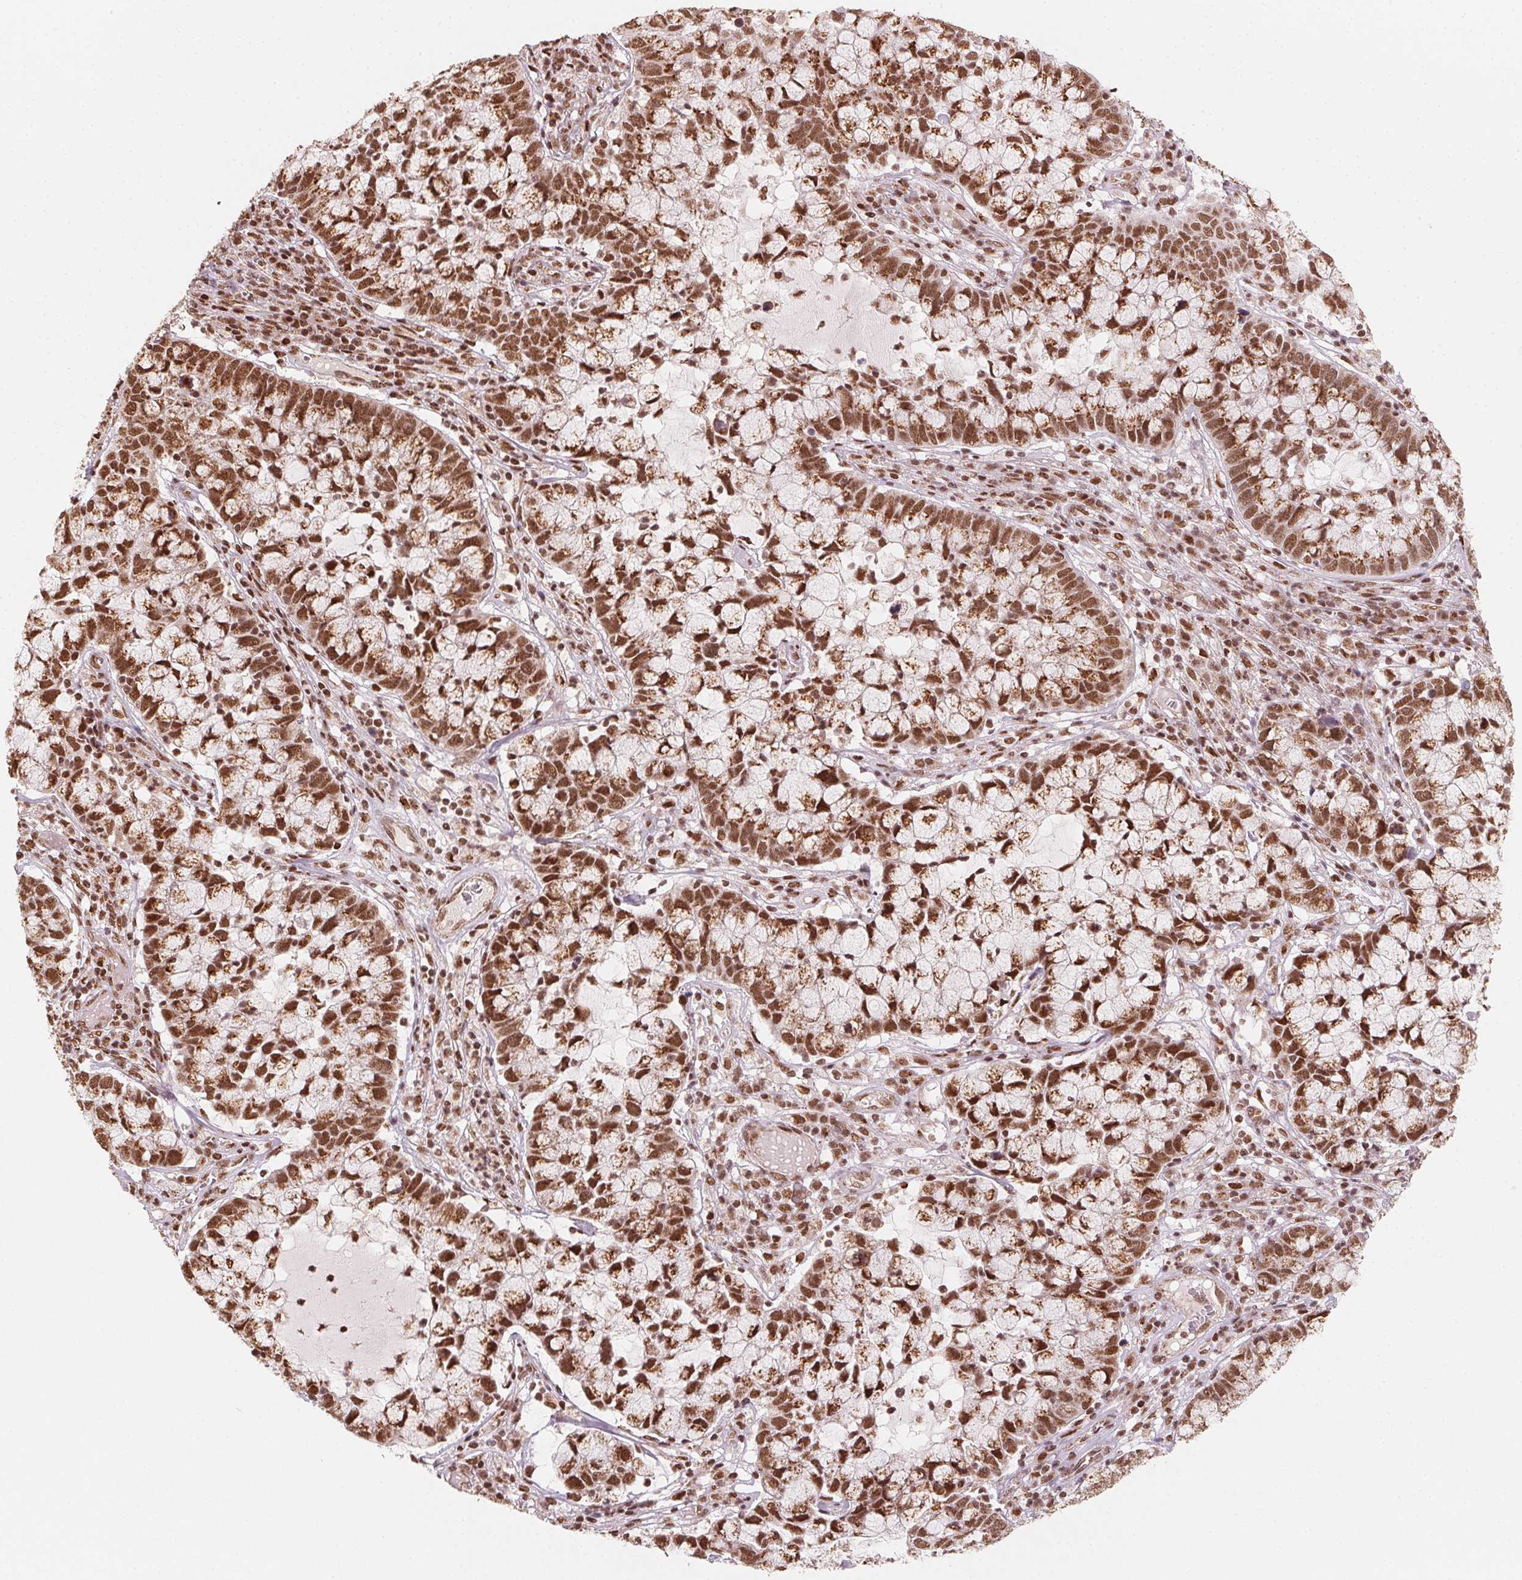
{"staining": {"intensity": "strong", "quantity": ">75%", "location": "cytoplasmic/membranous,nuclear"}, "tissue": "cervical cancer", "cell_type": "Tumor cells", "image_type": "cancer", "snomed": [{"axis": "morphology", "description": "Adenocarcinoma, NOS"}, {"axis": "topography", "description": "Cervix"}], "caption": "Cervical cancer was stained to show a protein in brown. There is high levels of strong cytoplasmic/membranous and nuclear expression in about >75% of tumor cells.", "gene": "TOPORS", "patient": {"sex": "female", "age": 40}}